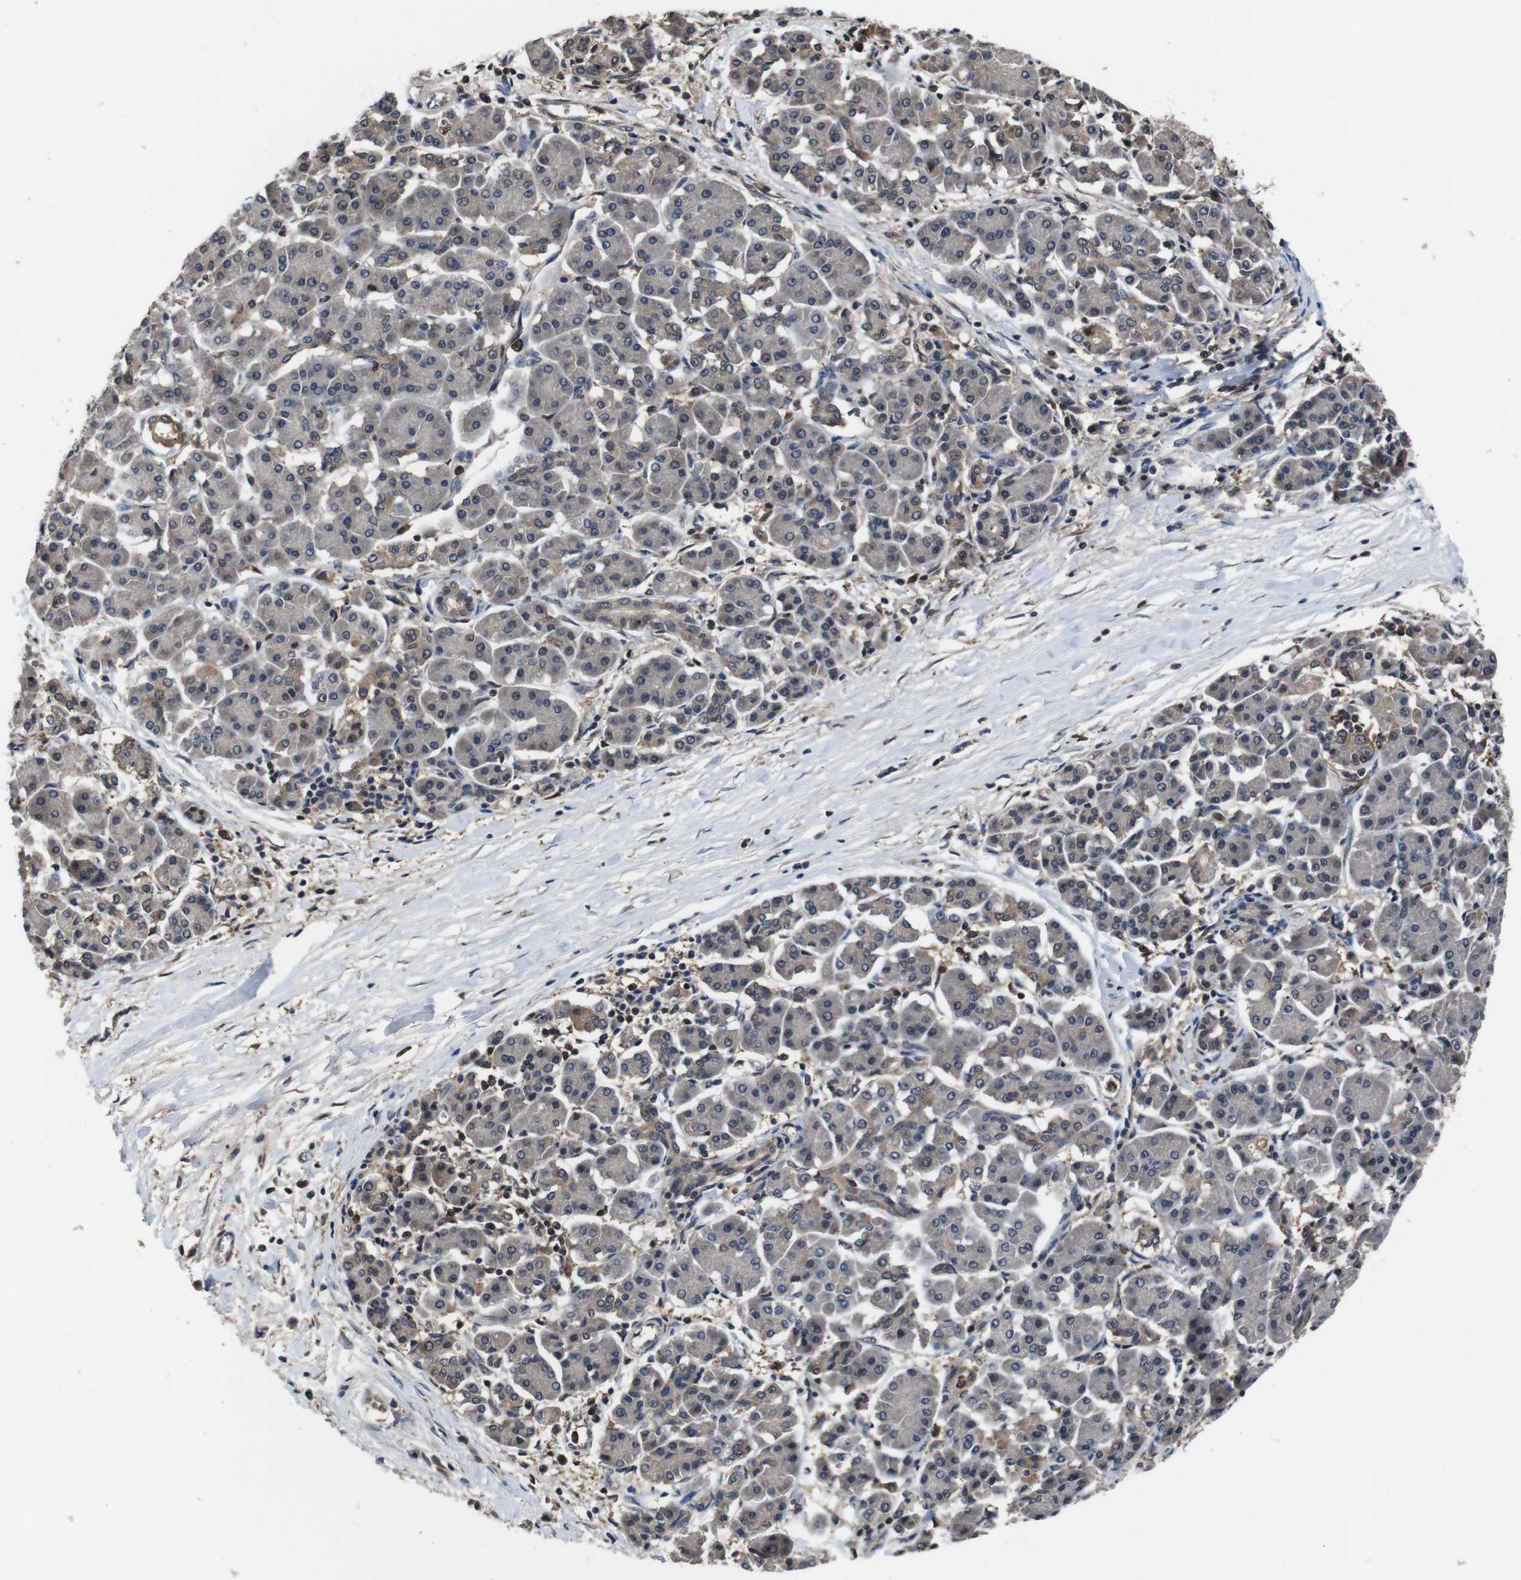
{"staining": {"intensity": "weak", "quantity": "<25%", "location": "cytoplasmic/membranous"}, "tissue": "pancreatic cancer", "cell_type": "Tumor cells", "image_type": "cancer", "snomed": [{"axis": "morphology", "description": "Adenocarcinoma, NOS"}, {"axis": "topography", "description": "Pancreas"}], "caption": "Immunohistochemistry photomicrograph of human pancreatic cancer stained for a protein (brown), which shows no staining in tumor cells.", "gene": "CXCL11", "patient": {"sex": "female", "age": 57}}